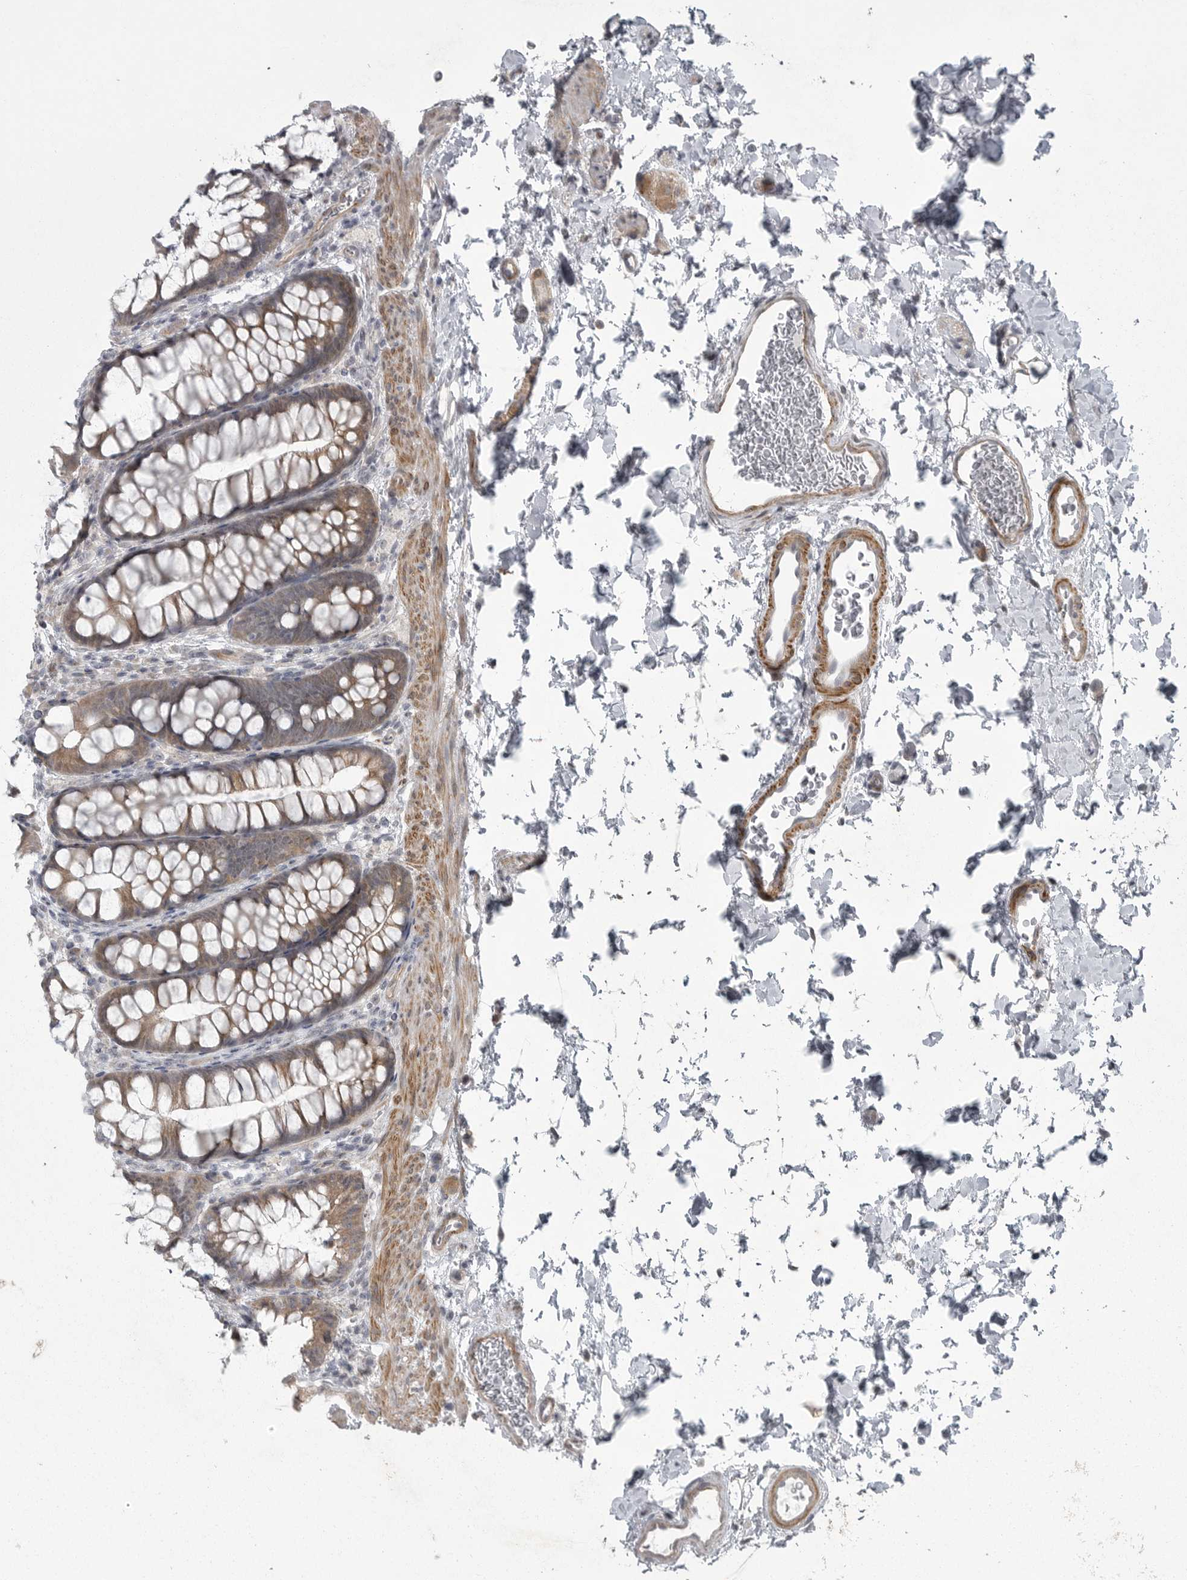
{"staining": {"intensity": "moderate", "quantity": ">75%", "location": "cytoplasmic/membranous"}, "tissue": "colon", "cell_type": "Endothelial cells", "image_type": "normal", "snomed": [{"axis": "morphology", "description": "Normal tissue, NOS"}, {"axis": "topography", "description": "Colon"}], "caption": "Colon stained with IHC demonstrates moderate cytoplasmic/membranous expression in approximately >75% of endothelial cells. (DAB (3,3'-diaminobenzidine) IHC with brightfield microscopy, high magnification).", "gene": "PPP1R9A", "patient": {"sex": "female", "age": 62}}